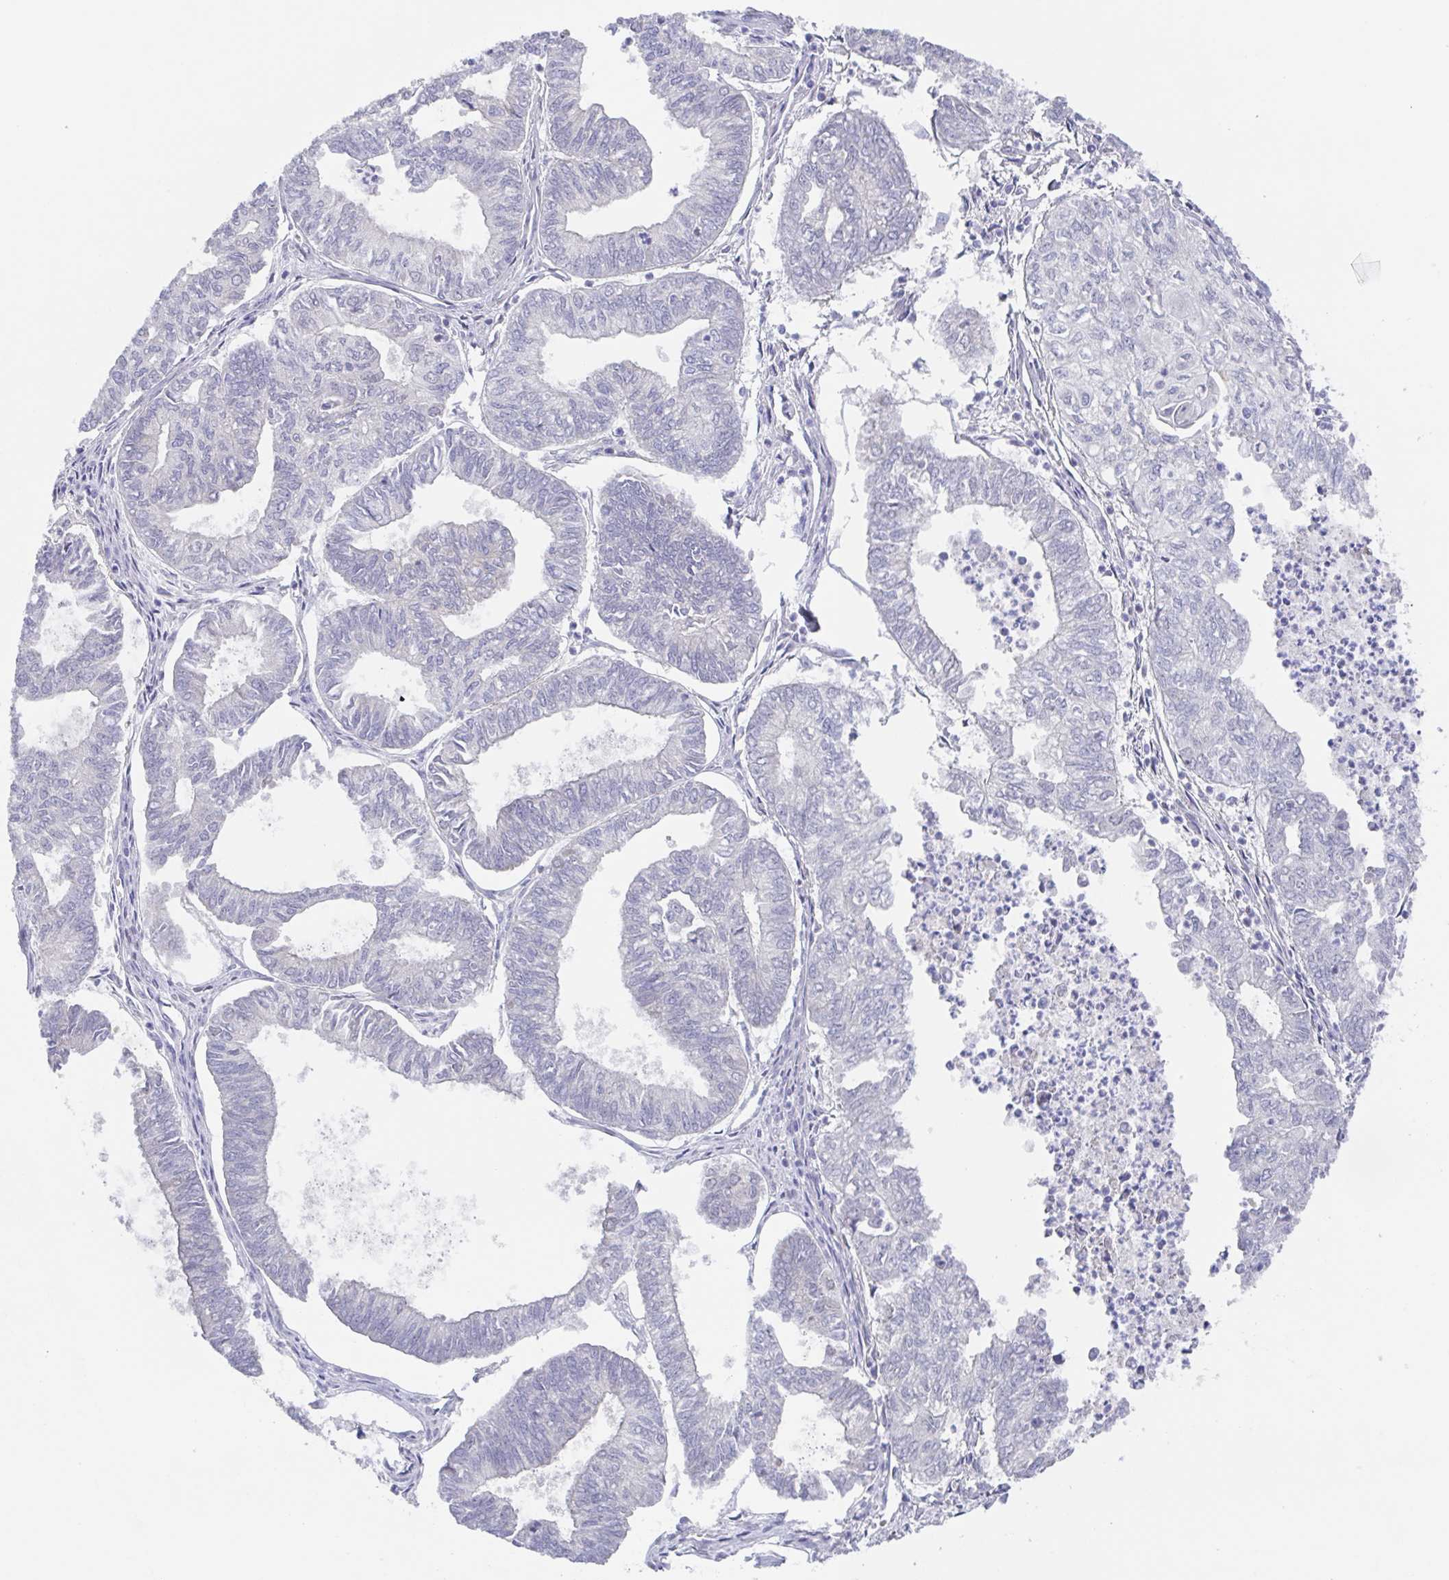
{"staining": {"intensity": "negative", "quantity": "none", "location": "none"}, "tissue": "ovarian cancer", "cell_type": "Tumor cells", "image_type": "cancer", "snomed": [{"axis": "morphology", "description": "Carcinoma, endometroid"}, {"axis": "topography", "description": "Ovary"}], "caption": "There is no significant staining in tumor cells of ovarian endometroid carcinoma. (IHC, brightfield microscopy, high magnification).", "gene": "POU2F3", "patient": {"sex": "female", "age": 64}}